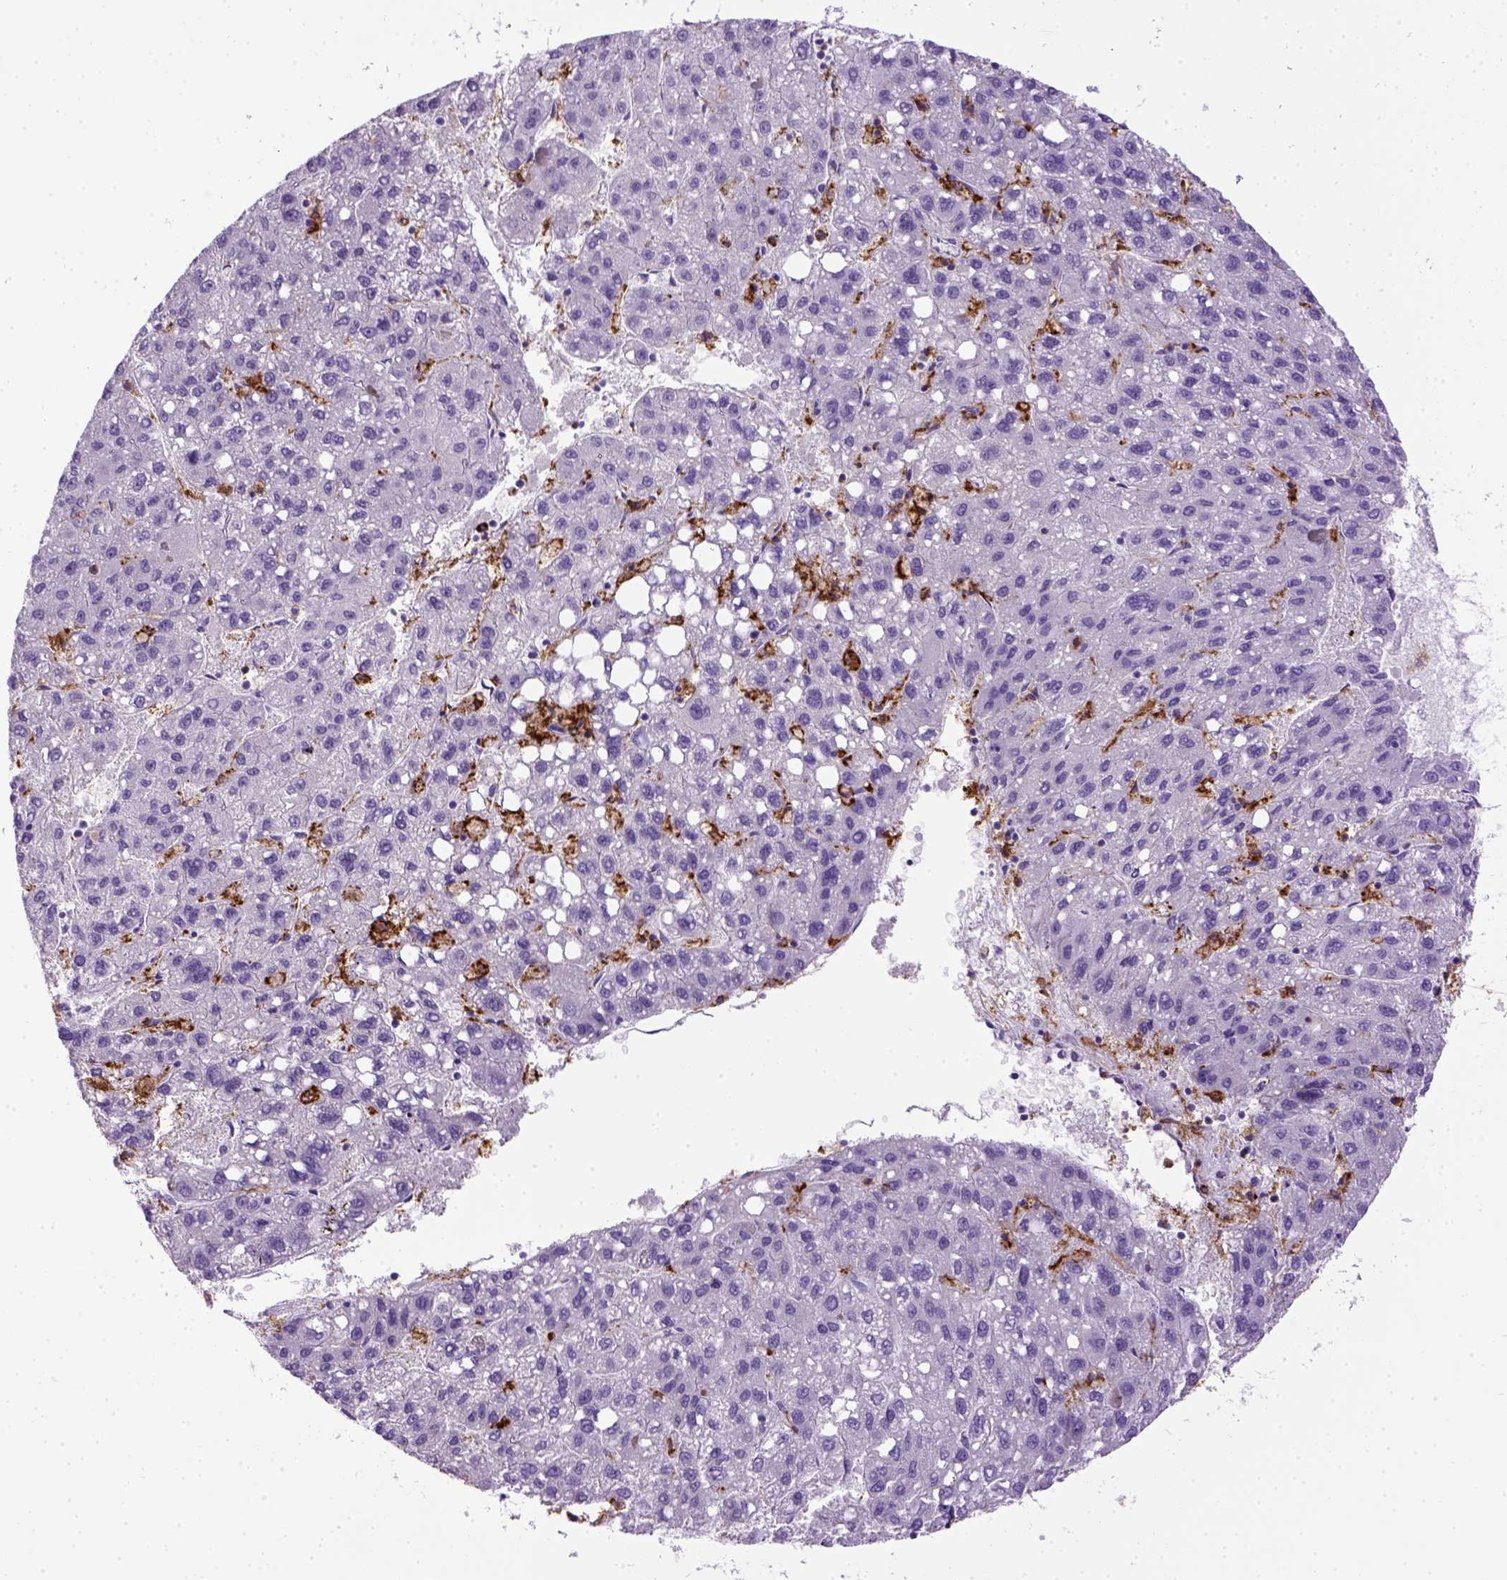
{"staining": {"intensity": "negative", "quantity": "none", "location": "none"}, "tissue": "liver cancer", "cell_type": "Tumor cells", "image_type": "cancer", "snomed": [{"axis": "morphology", "description": "Carcinoma, Hepatocellular, NOS"}, {"axis": "topography", "description": "Liver"}], "caption": "Human liver hepatocellular carcinoma stained for a protein using IHC exhibits no positivity in tumor cells.", "gene": "ITGAX", "patient": {"sex": "female", "age": 82}}